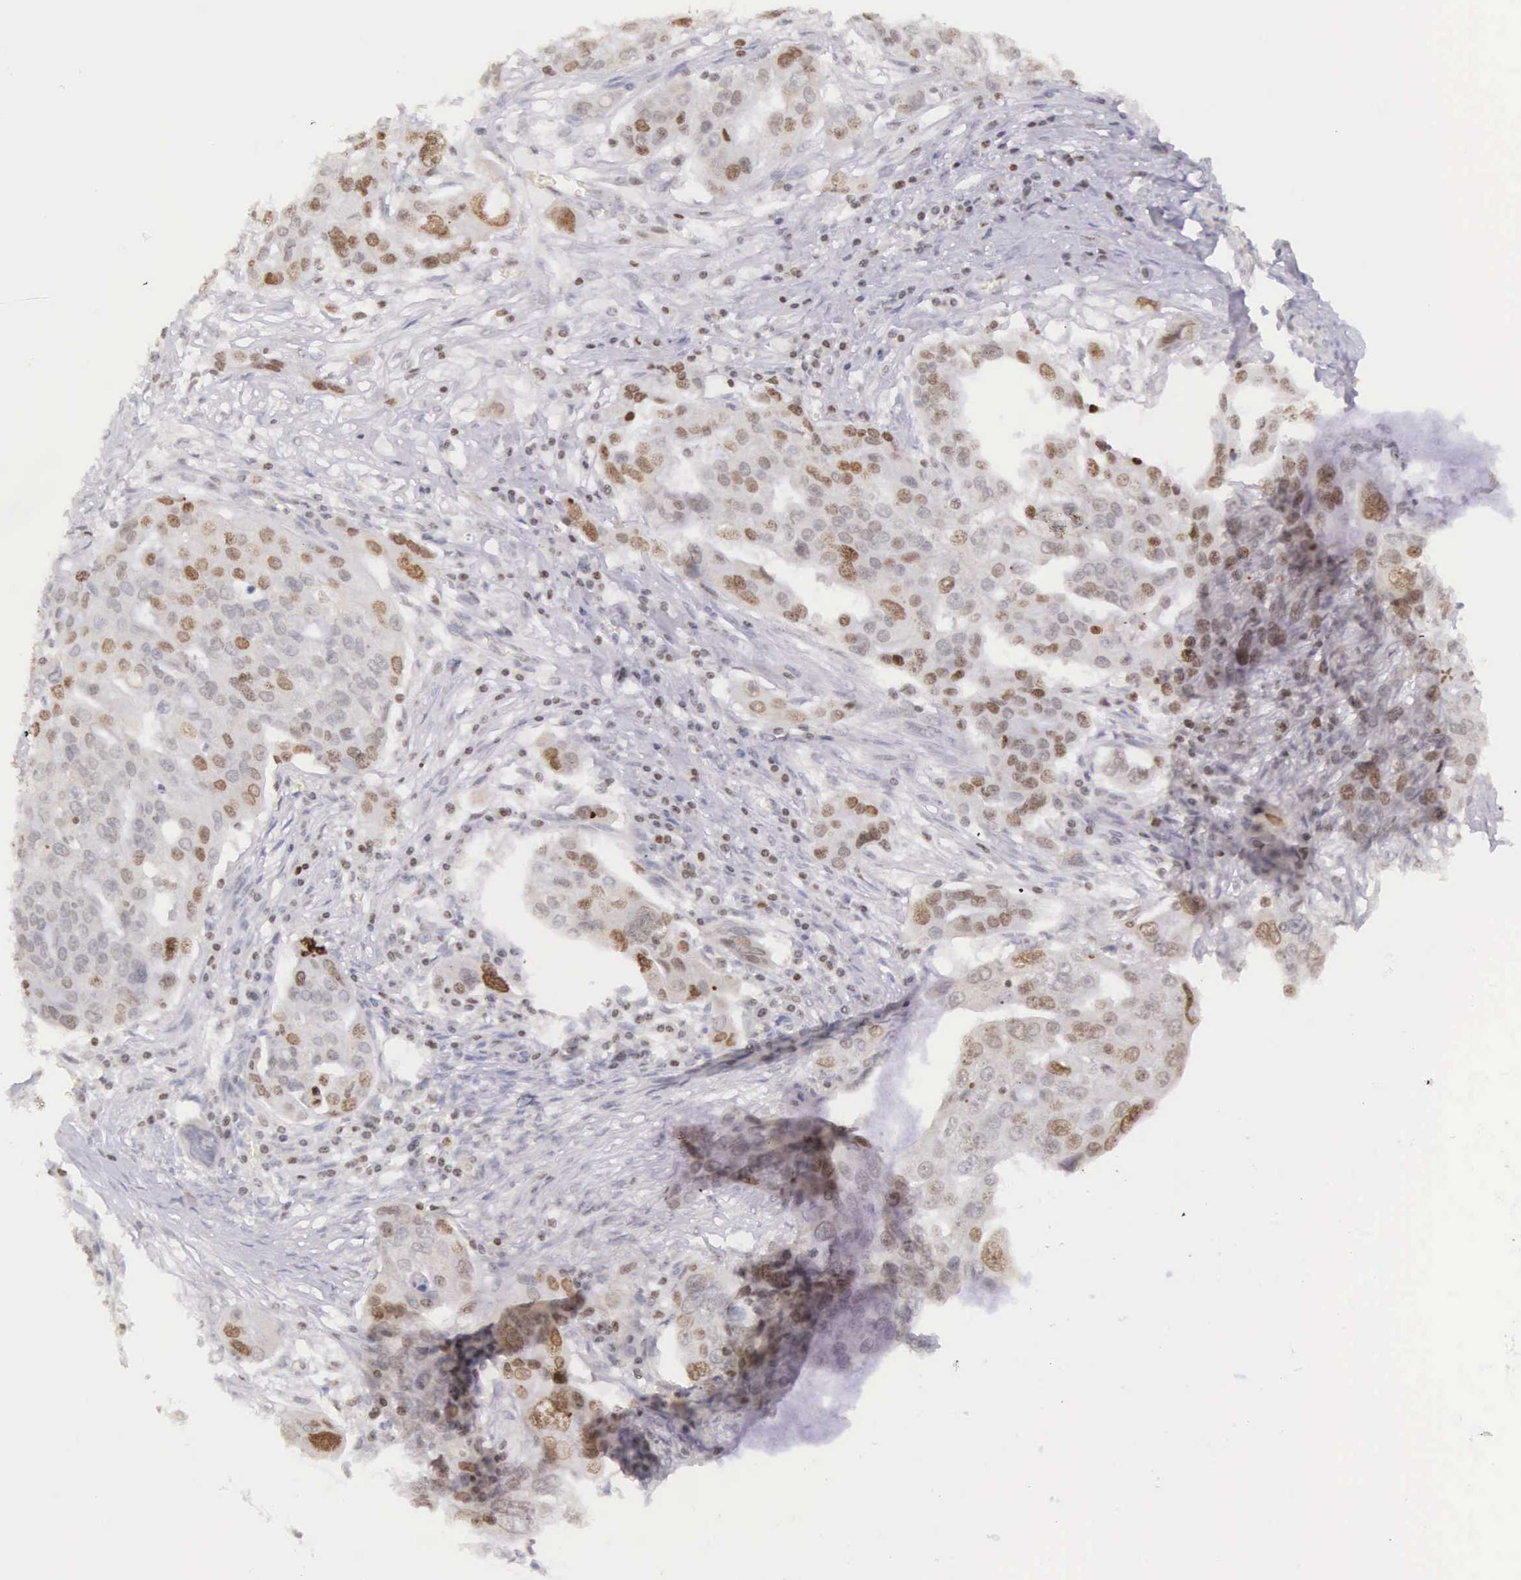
{"staining": {"intensity": "moderate", "quantity": "25%-75%", "location": "nuclear"}, "tissue": "ovarian cancer", "cell_type": "Tumor cells", "image_type": "cancer", "snomed": [{"axis": "morphology", "description": "Carcinoma, endometroid"}, {"axis": "topography", "description": "Ovary"}], "caption": "A photomicrograph of human endometroid carcinoma (ovarian) stained for a protein shows moderate nuclear brown staining in tumor cells.", "gene": "VRK1", "patient": {"sex": "female", "age": 75}}